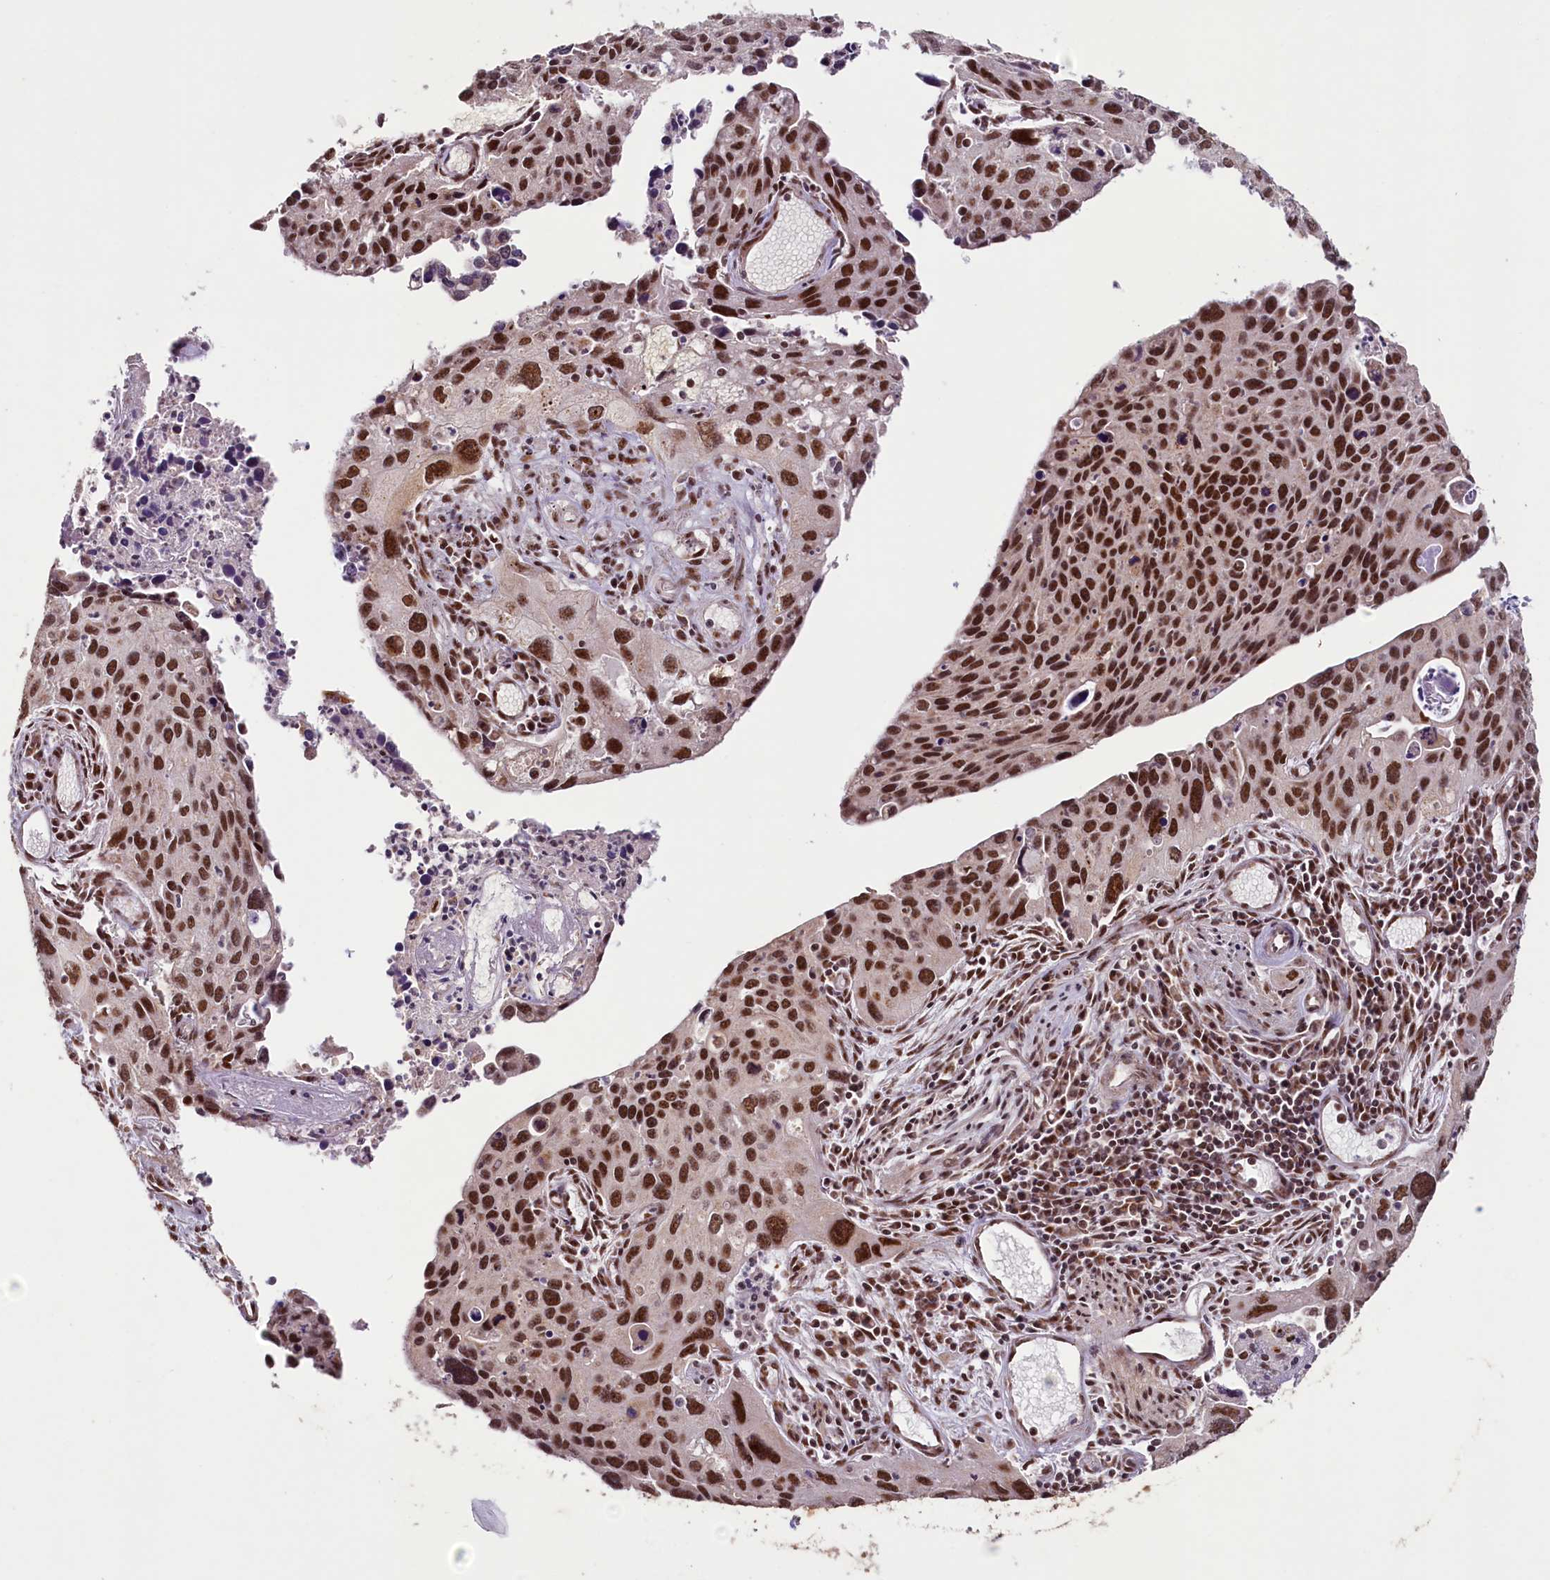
{"staining": {"intensity": "strong", "quantity": ">75%", "location": "nuclear"}, "tissue": "cervical cancer", "cell_type": "Tumor cells", "image_type": "cancer", "snomed": [{"axis": "morphology", "description": "Squamous cell carcinoma, NOS"}, {"axis": "topography", "description": "Cervix"}], "caption": "Cervical cancer stained with a protein marker demonstrates strong staining in tumor cells.", "gene": "PDE6D", "patient": {"sex": "female", "age": 55}}